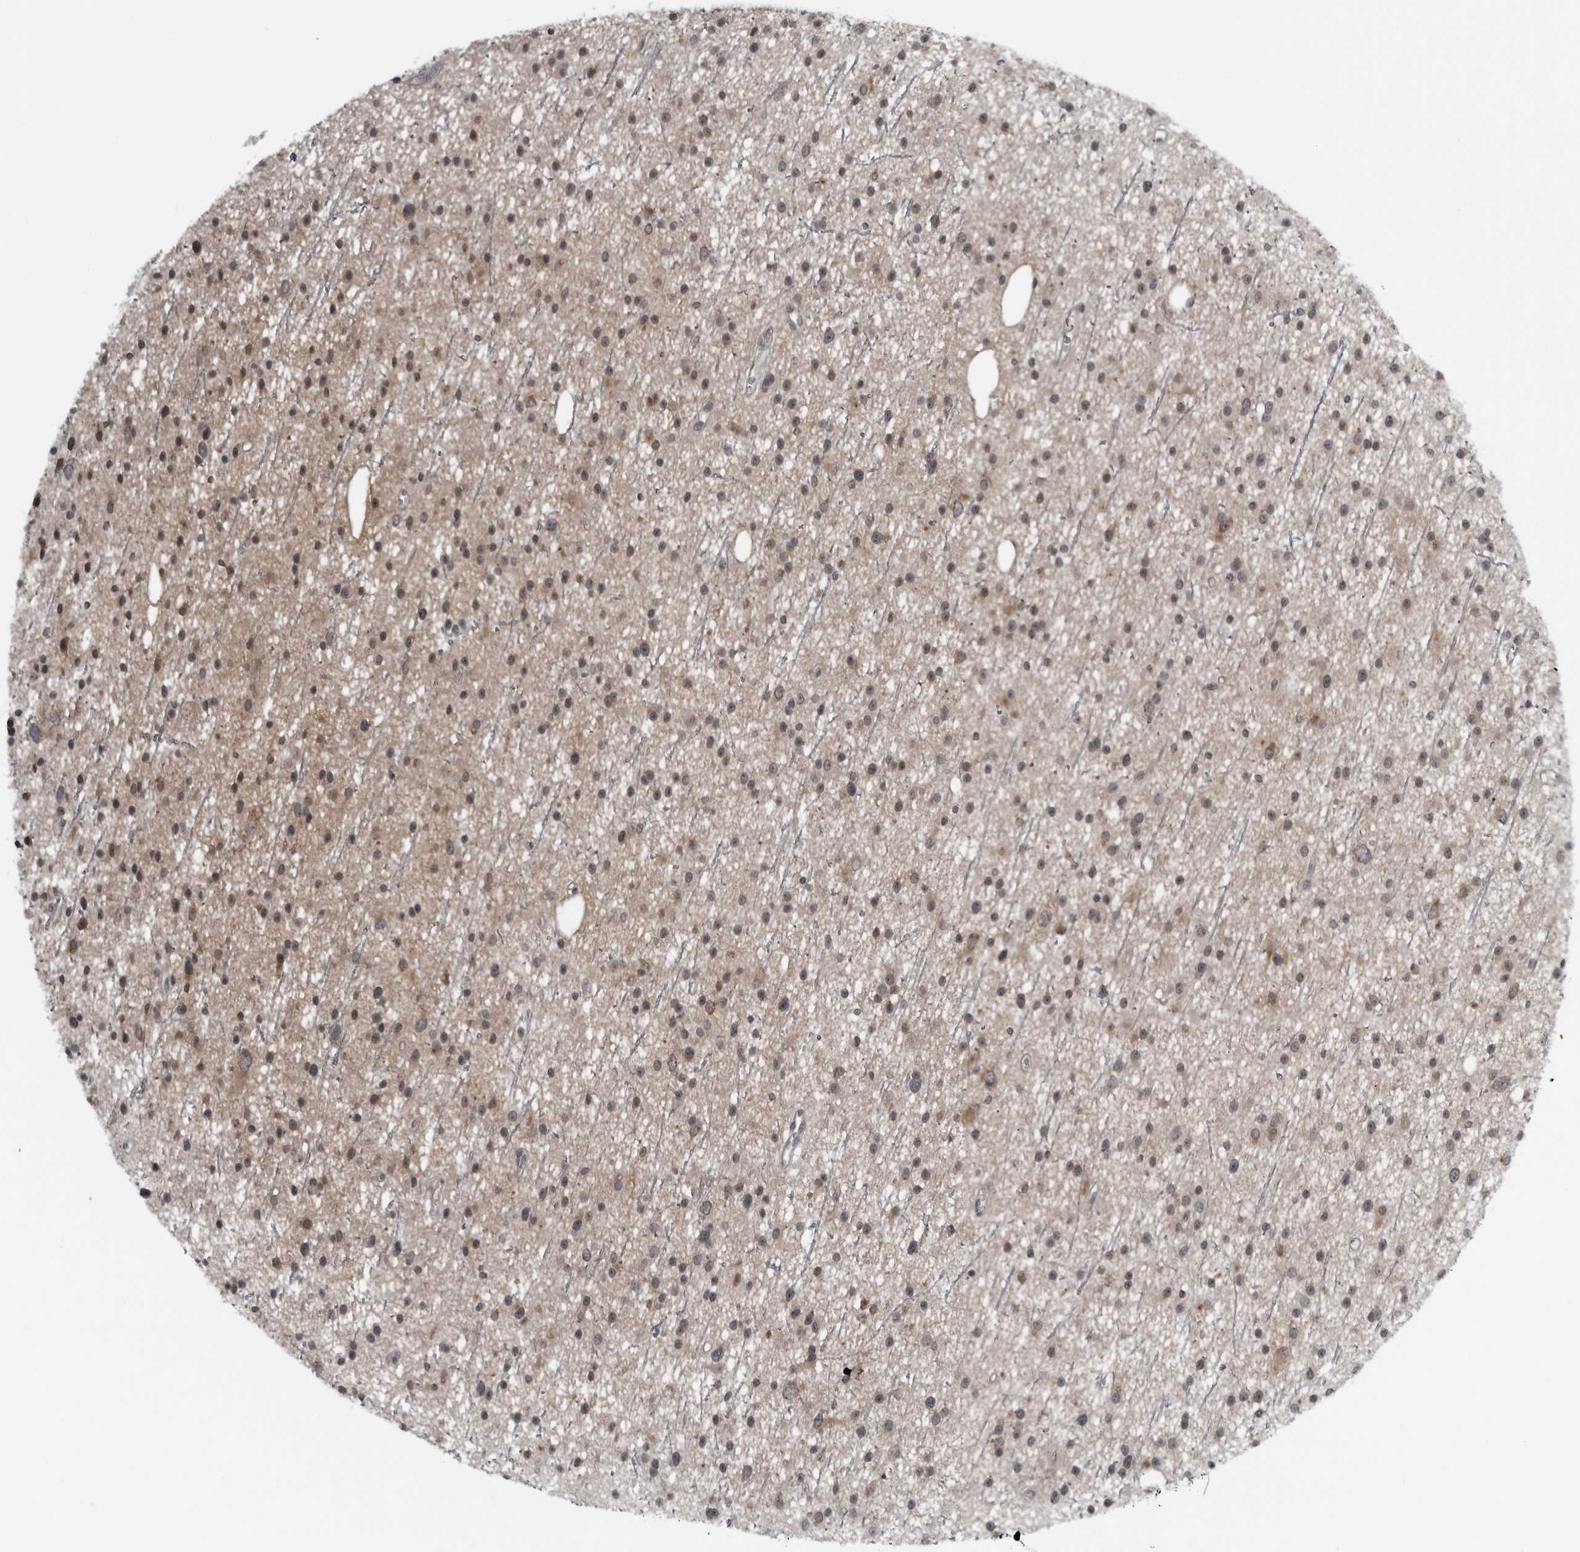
{"staining": {"intensity": "moderate", "quantity": ">75%", "location": "nuclear"}, "tissue": "glioma", "cell_type": "Tumor cells", "image_type": "cancer", "snomed": [{"axis": "morphology", "description": "Glioma, malignant, Low grade"}, {"axis": "topography", "description": "Cerebral cortex"}], "caption": "This photomicrograph exhibits IHC staining of human low-grade glioma (malignant), with medium moderate nuclear staining in approximately >75% of tumor cells.", "gene": "GAK", "patient": {"sex": "female", "age": 39}}